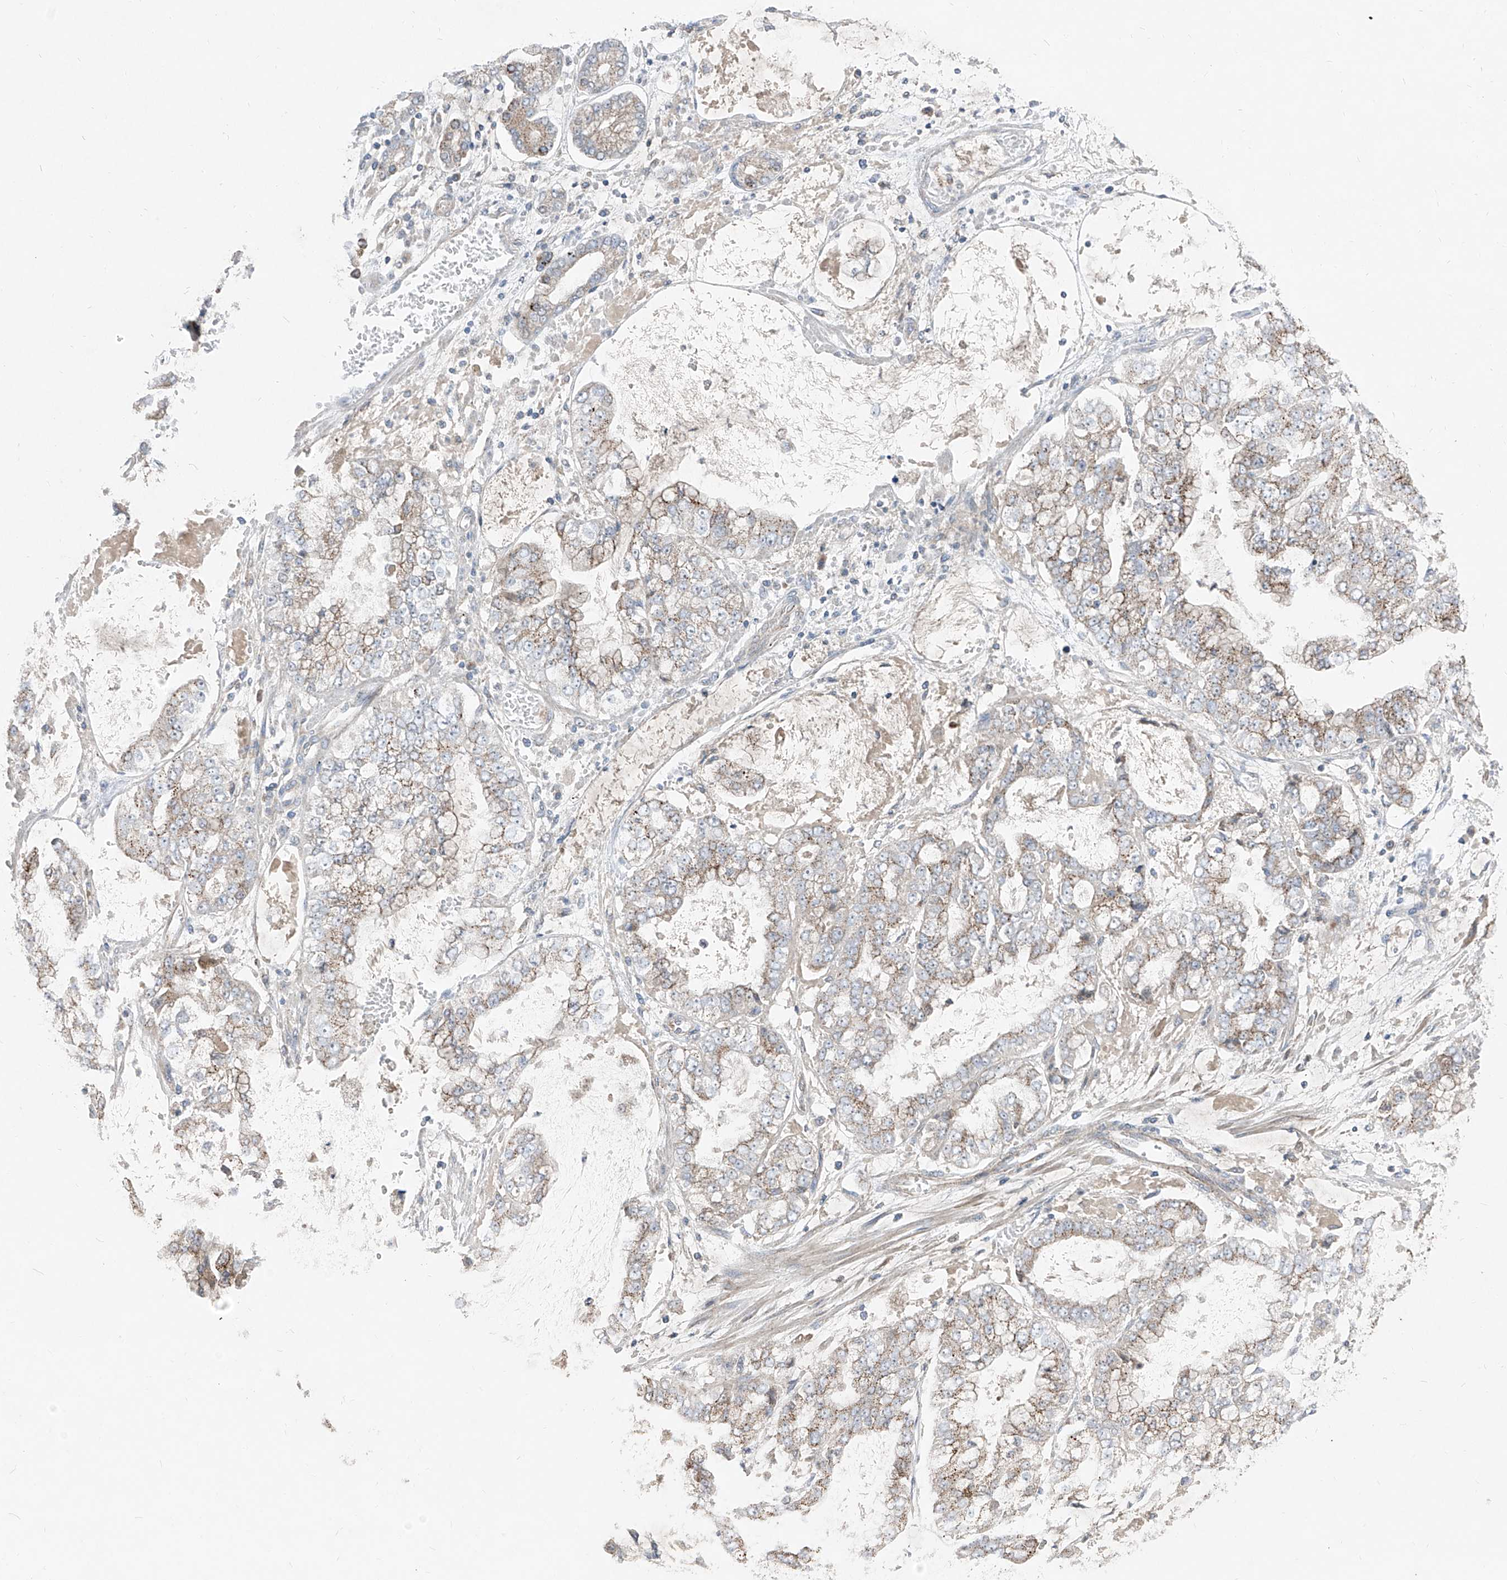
{"staining": {"intensity": "moderate", "quantity": "25%-75%", "location": "cytoplasmic/membranous"}, "tissue": "stomach cancer", "cell_type": "Tumor cells", "image_type": "cancer", "snomed": [{"axis": "morphology", "description": "Adenocarcinoma, NOS"}, {"axis": "topography", "description": "Stomach"}], "caption": "Immunohistochemical staining of human stomach cancer demonstrates moderate cytoplasmic/membranous protein staining in approximately 25%-75% of tumor cells. The staining was performed using DAB (3,3'-diaminobenzidine), with brown indicating positive protein expression. Nuclei are stained blue with hematoxylin.", "gene": "ABCD3", "patient": {"sex": "male", "age": 76}}